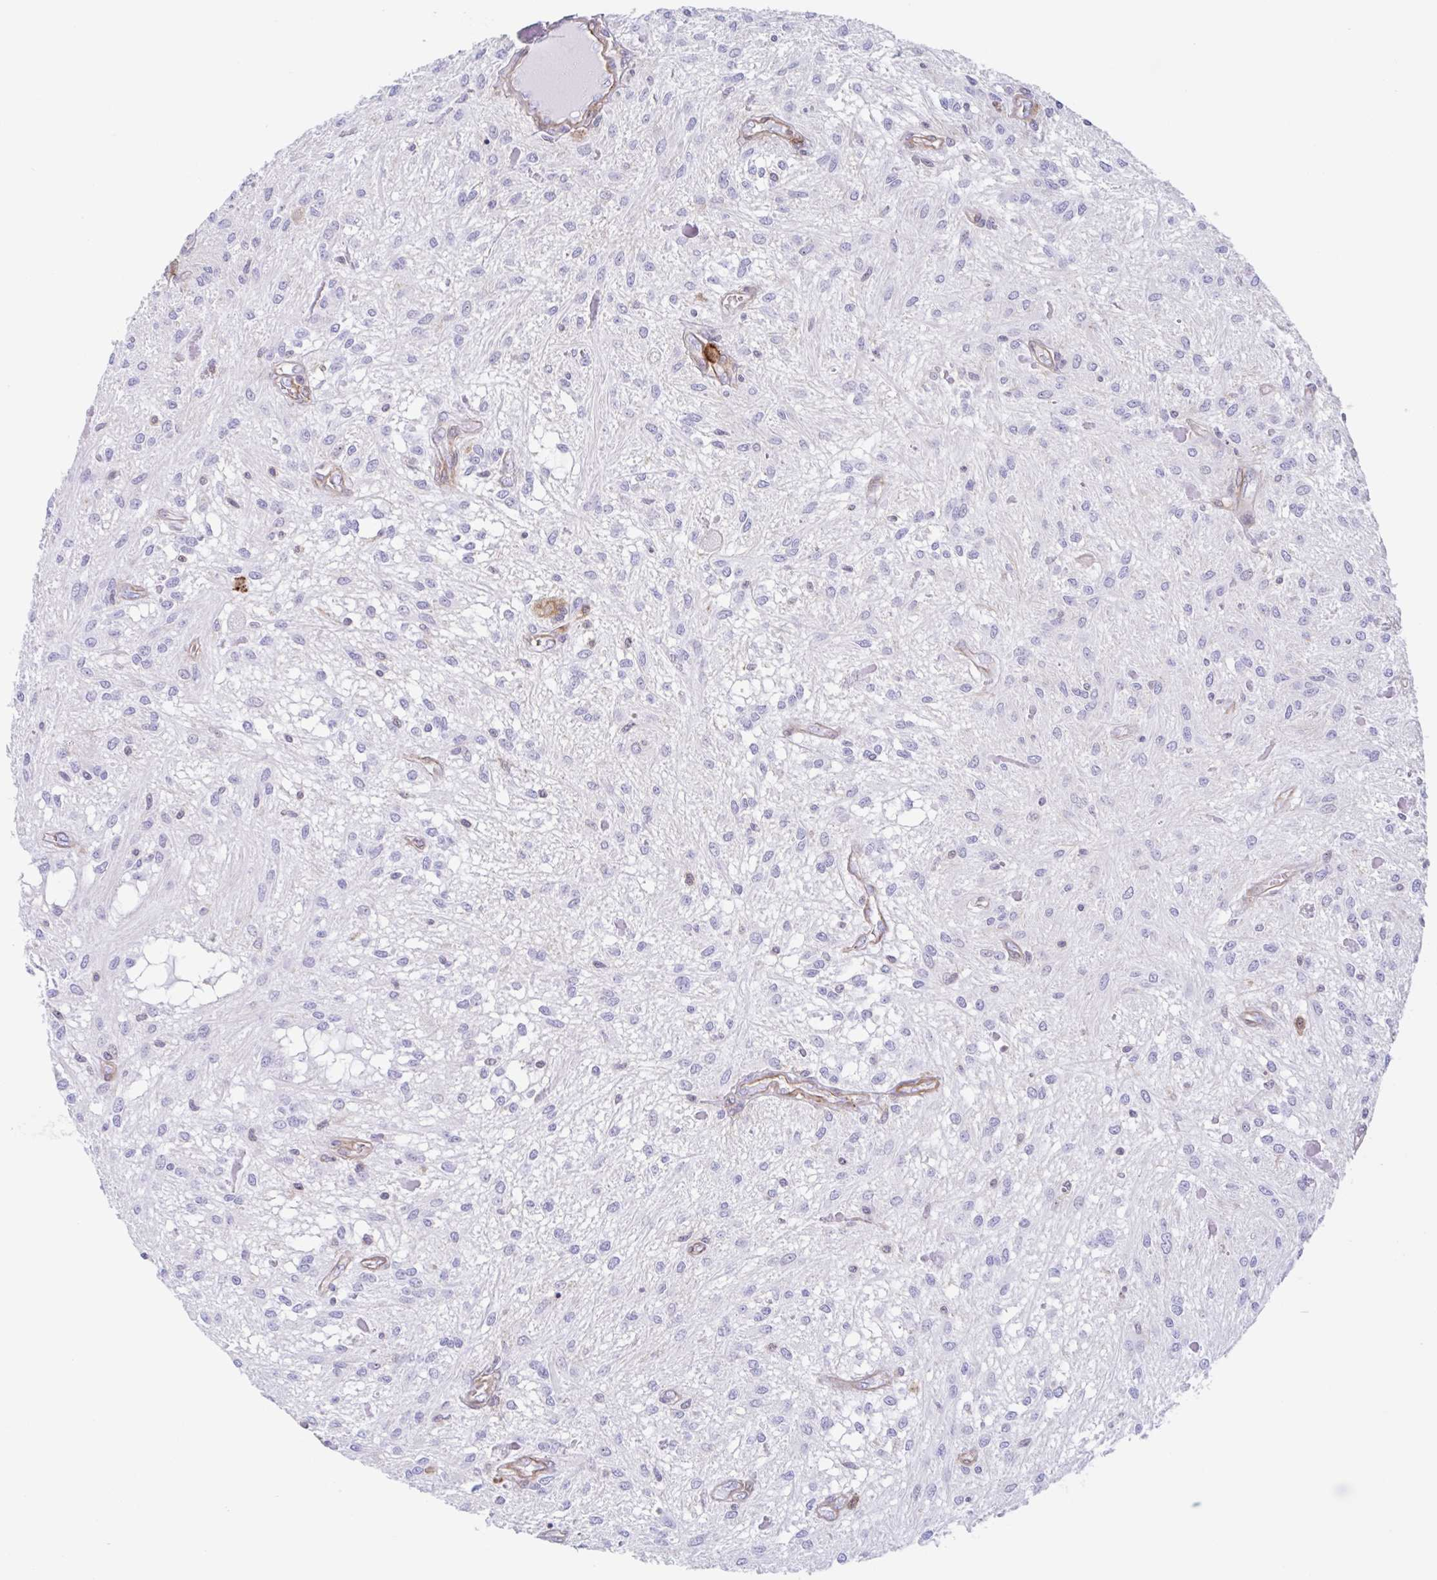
{"staining": {"intensity": "negative", "quantity": "none", "location": "none"}, "tissue": "glioma", "cell_type": "Tumor cells", "image_type": "cancer", "snomed": [{"axis": "morphology", "description": "Glioma, malignant, Low grade"}, {"axis": "topography", "description": "Cerebellum"}], "caption": "Glioma stained for a protein using immunohistochemistry (IHC) displays no expression tumor cells.", "gene": "EFHD1", "patient": {"sex": "female", "age": 14}}